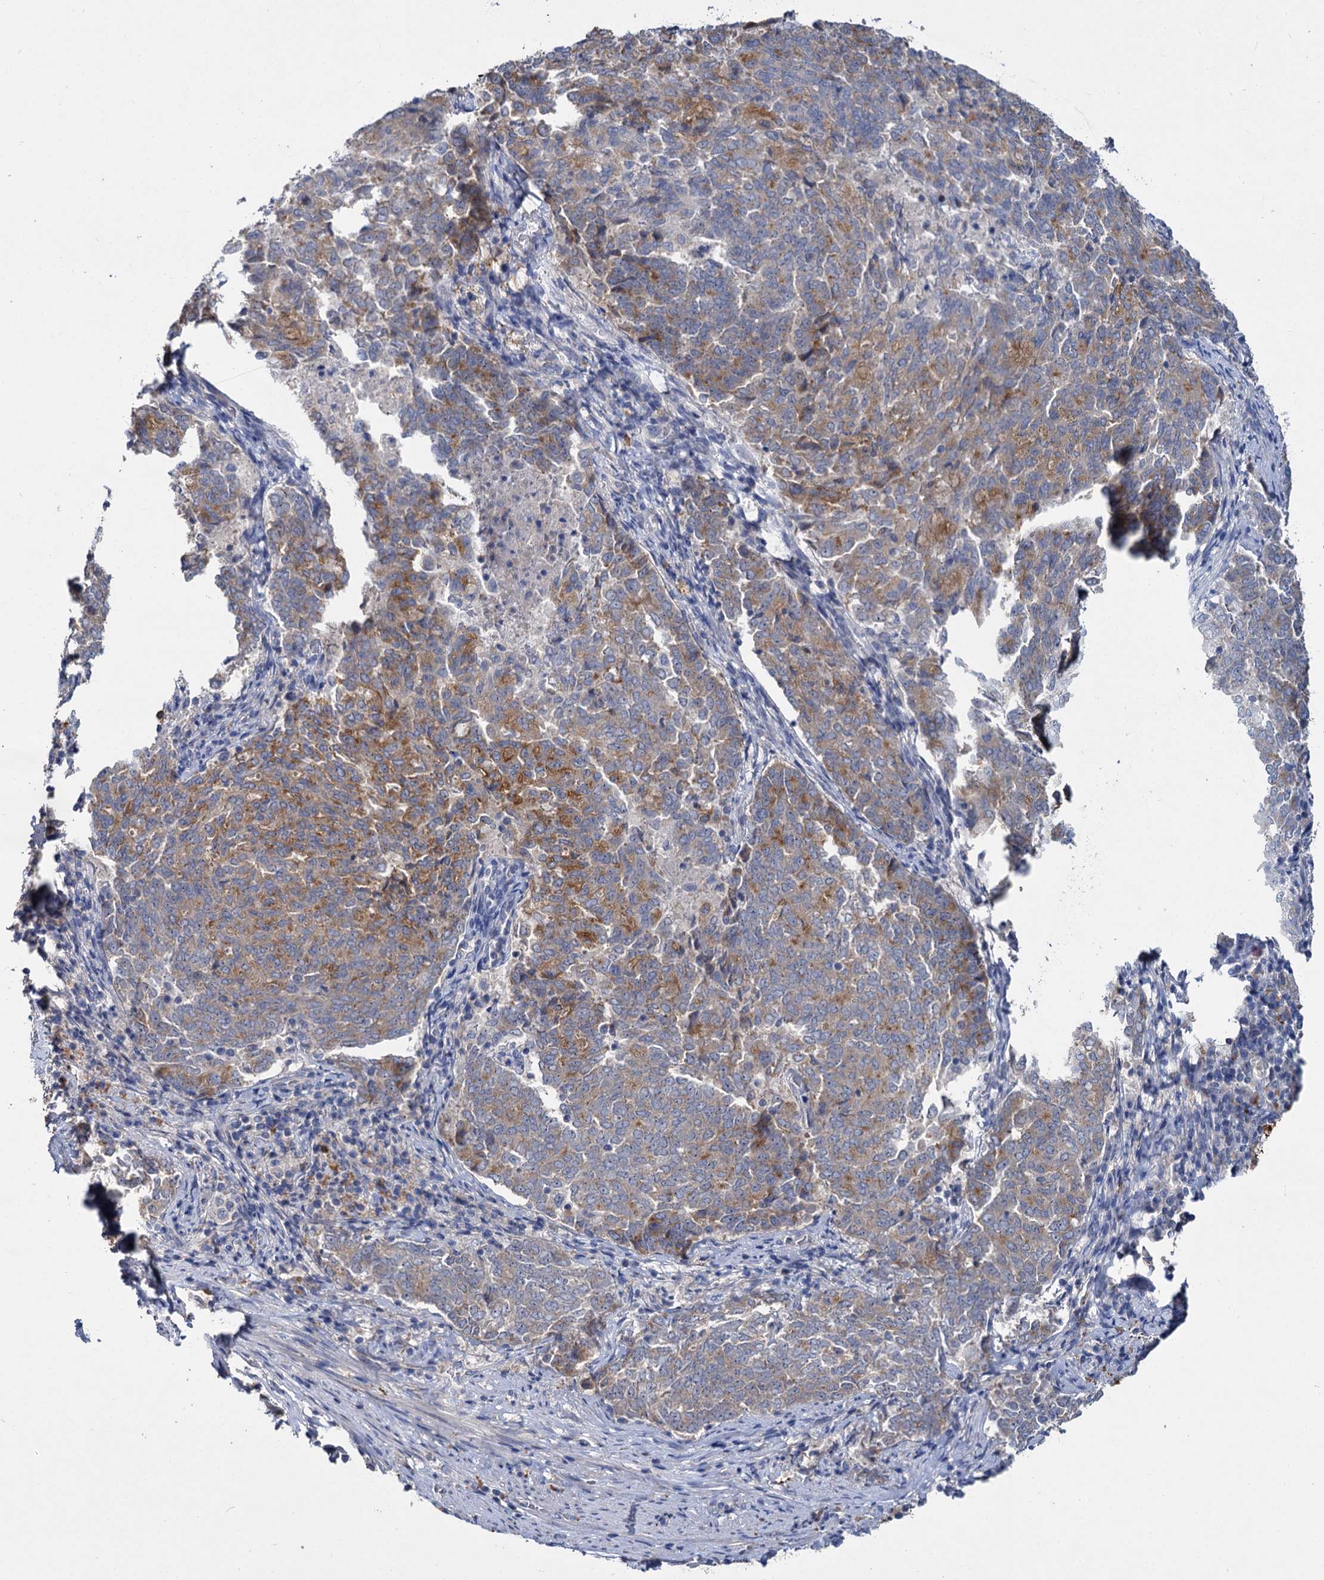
{"staining": {"intensity": "moderate", "quantity": "25%-75%", "location": "cytoplasmic/membranous"}, "tissue": "endometrial cancer", "cell_type": "Tumor cells", "image_type": "cancer", "snomed": [{"axis": "morphology", "description": "Adenocarcinoma, NOS"}, {"axis": "topography", "description": "Endometrium"}], "caption": "This image reveals endometrial adenocarcinoma stained with IHC to label a protein in brown. The cytoplasmic/membranous of tumor cells show moderate positivity for the protein. Nuclei are counter-stained blue.", "gene": "ATP9A", "patient": {"sex": "female", "age": 80}}